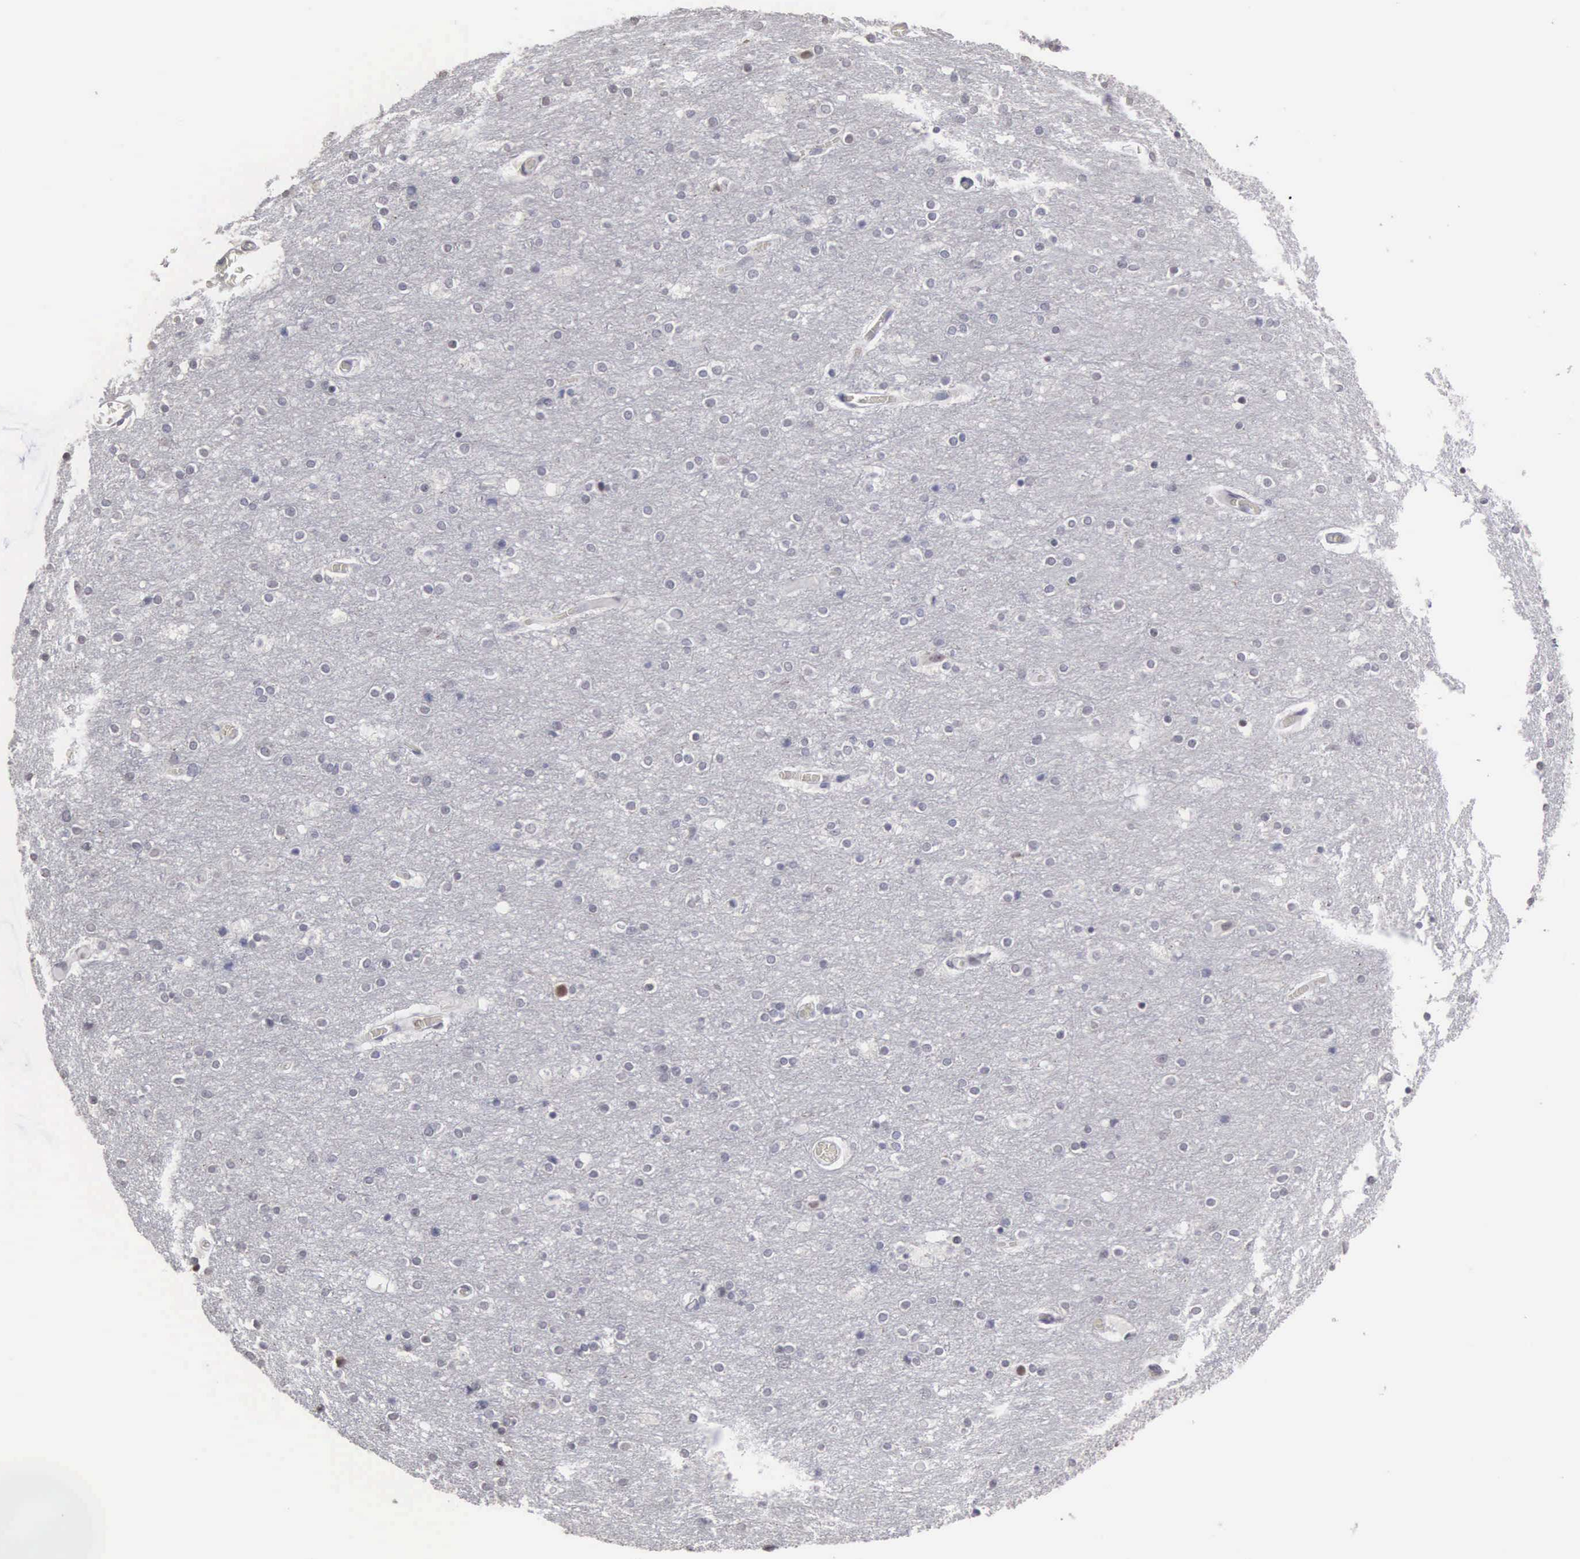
{"staining": {"intensity": "negative", "quantity": "none", "location": "none"}, "tissue": "cerebral cortex", "cell_type": "Endothelial cells", "image_type": "normal", "snomed": [{"axis": "morphology", "description": "Normal tissue, NOS"}, {"axis": "topography", "description": "Cerebral cortex"}], "caption": "The micrograph demonstrates no significant staining in endothelial cells of cerebral cortex.", "gene": "UPB1", "patient": {"sex": "female", "age": 54}}